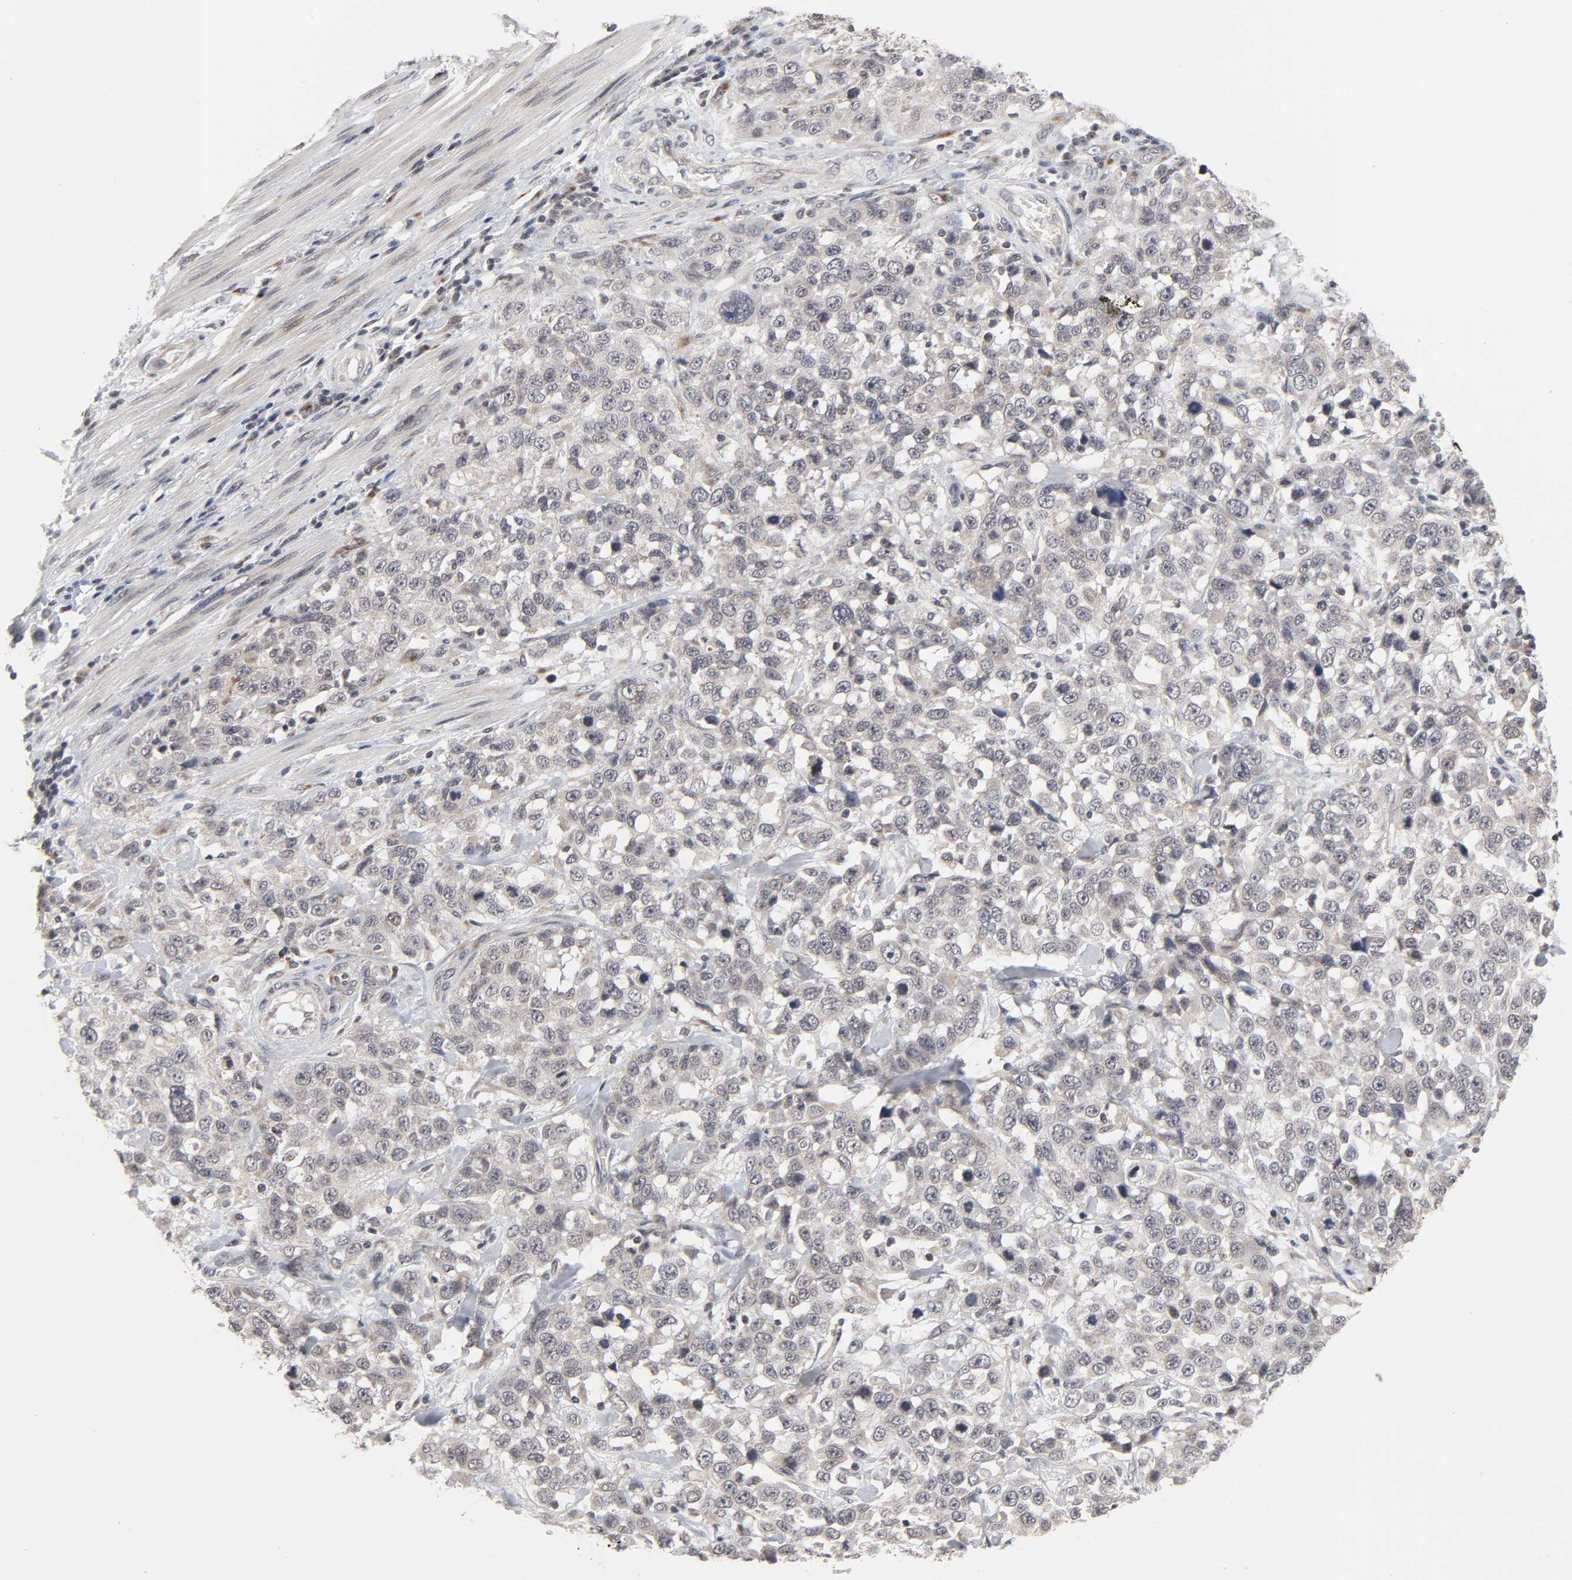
{"staining": {"intensity": "moderate", "quantity": "<25%", "location": "cytoplasmic/membranous"}, "tissue": "stomach cancer", "cell_type": "Tumor cells", "image_type": "cancer", "snomed": [{"axis": "morphology", "description": "Normal tissue, NOS"}, {"axis": "morphology", "description": "Adenocarcinoma, NOS"}, {"axis": "topography", "description": "Stomach"}], "caption": "Stomach adenocarcinoma tissue reveals moderate cytoplasmic/membranous positivity in about <25% of tumor cells The staining was performed using DAB, with brown indicating positive protein expression. Nuclei are stained blue with hematoxylin.", "gene": "AUH", "patient": {"sex": "male", "age": 48}}